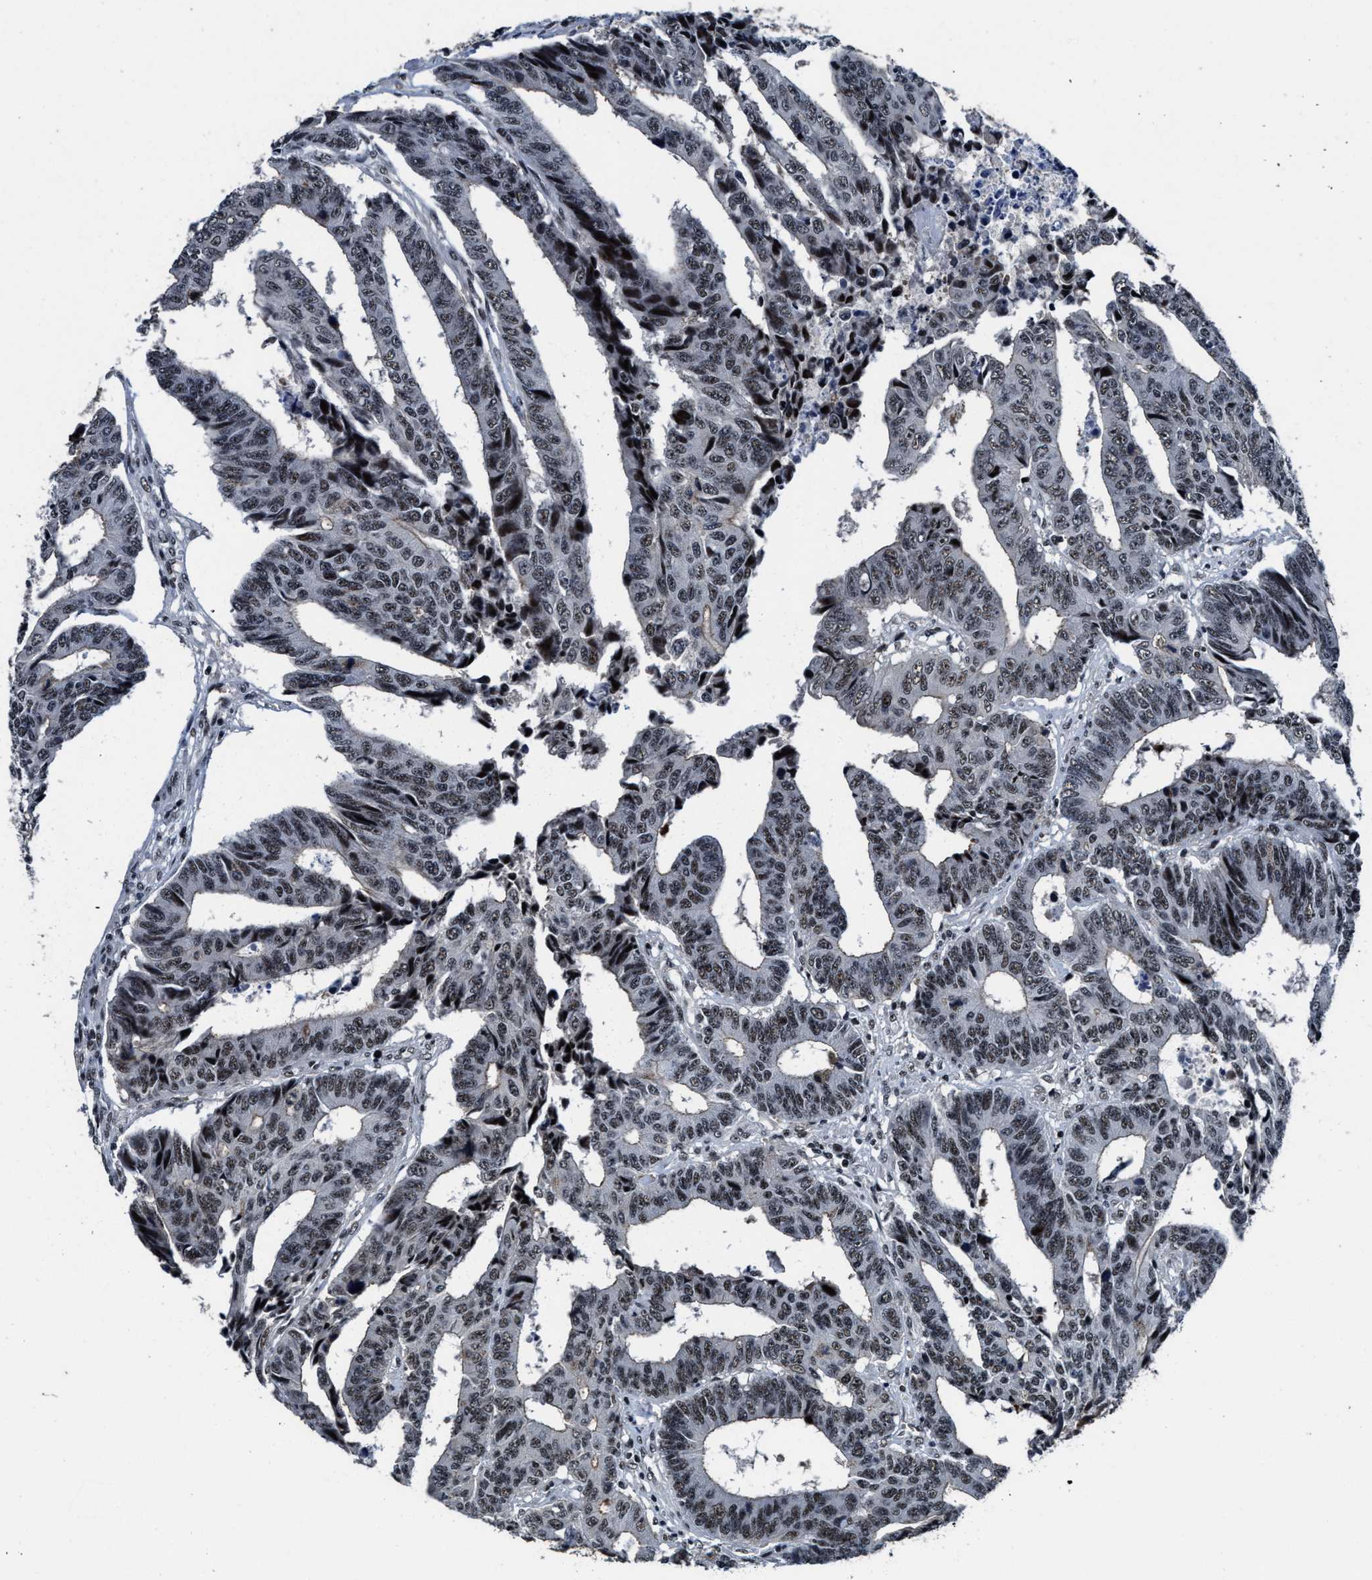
{"staining": {"intensity": "weak", "quantity": ">75%", "location": "nuclear"}, "tissue": "colorectal cancer", "cell_type": "Tumor cells", "image_type": "cancer", "snomed": [{"axis": "morphology", "description": "Adenocarcinoma, NOS"}, {"axis": "topography", "description": "Rectum"}], "caption": "Immunohistochemical staining of human colorectal adenocarcinoma demonstrates low levels of weak nuclear protein positivity in about >75% of tumor cells.", "gene": "ZNF233", "patient": {"sex": "male", "age": 84}}